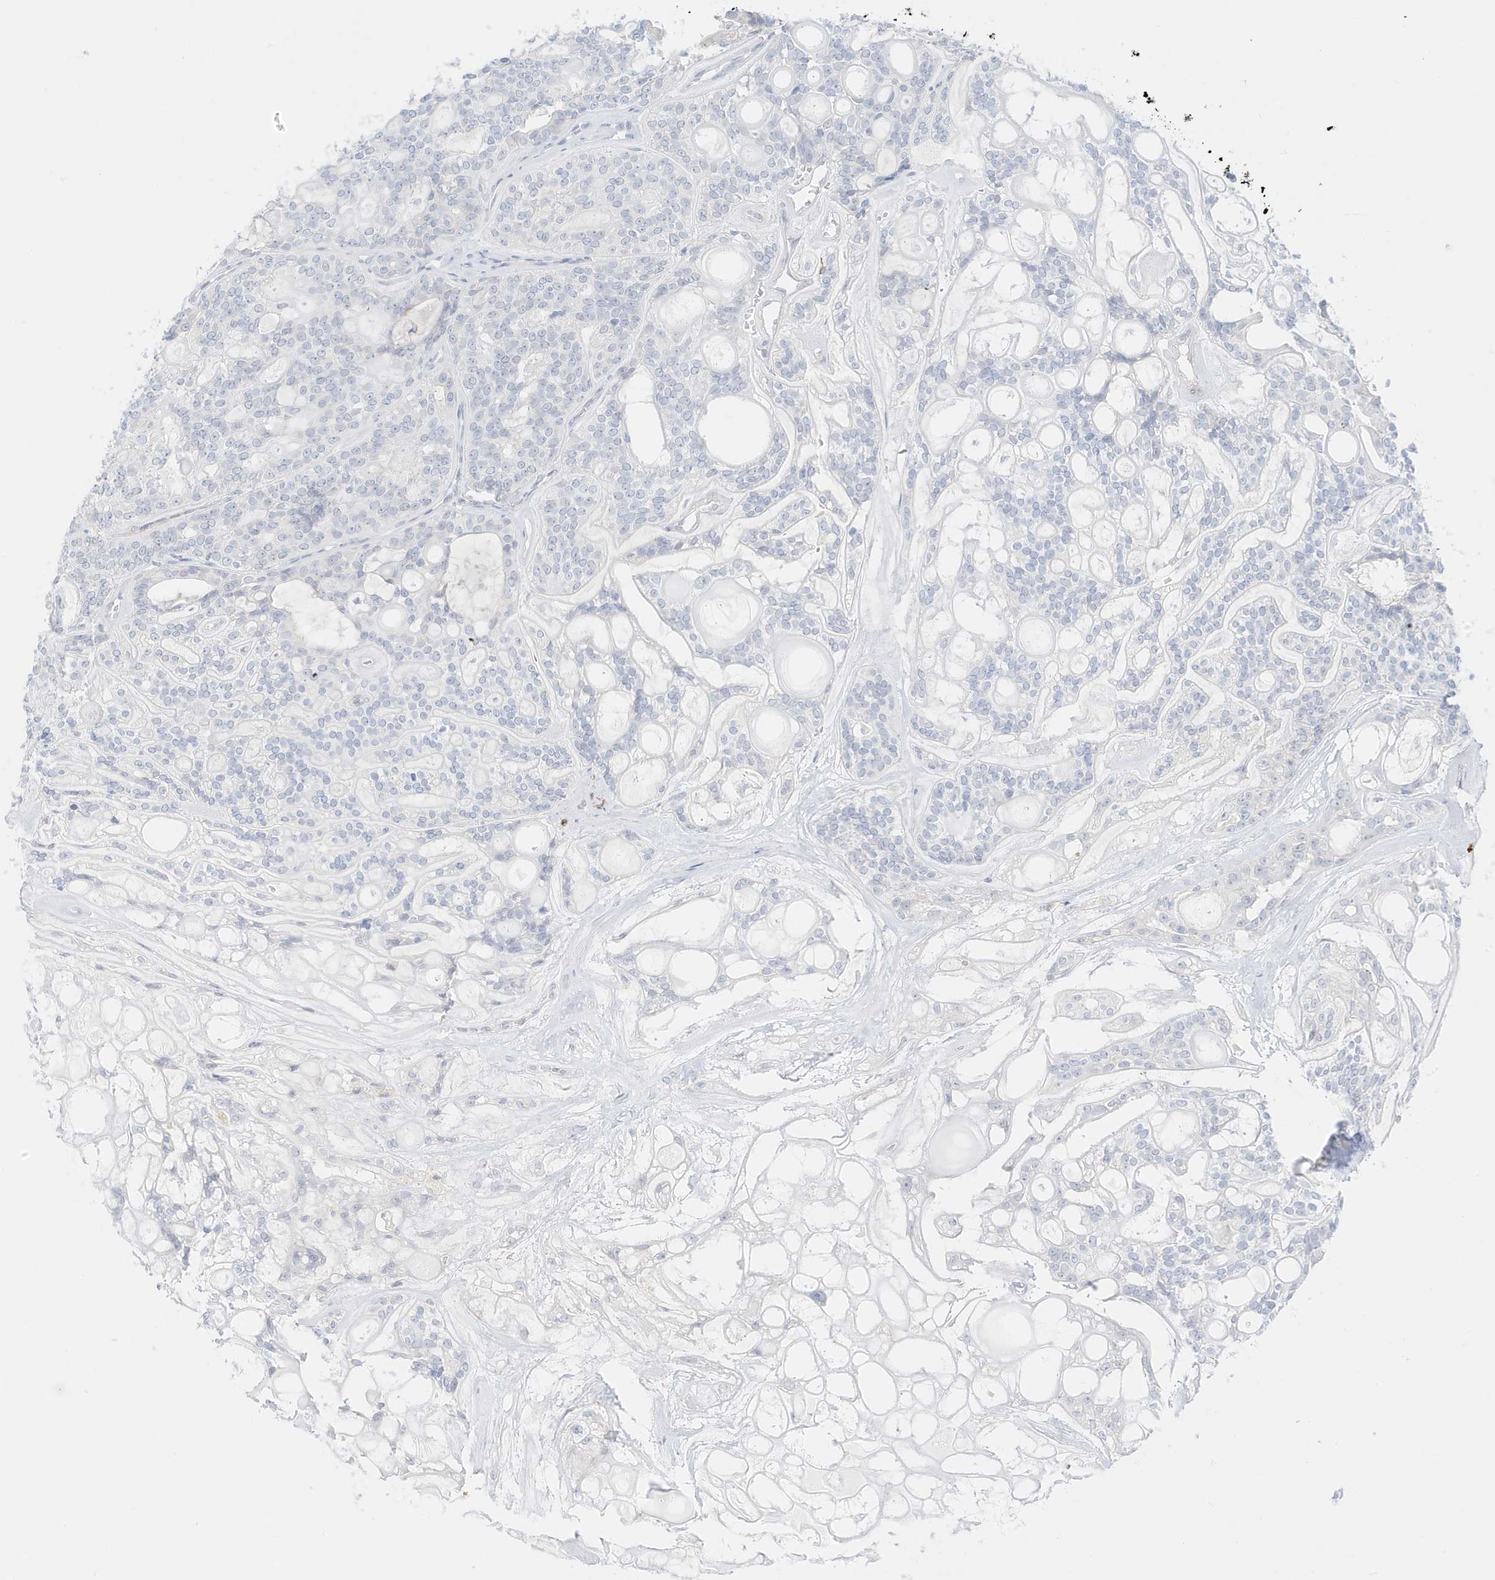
{"staining": {"intensity": "negative", "quantity": "none", "location": "none"}, "tissue": "head and neck cancer", "cell_type": "Tumor cells", "image_type": "cancer", "snomed": [{"axis": "morphology", "description": "Adenocarcinoma, NOS"}, {"axis": "topography", "description": "Head-Neck"}], "caption": "Tumor cells are negative for protein expression in human head and neck cancer.", "gene": "SLC22A13", "patient": {"sex": "male", "age": 66}}